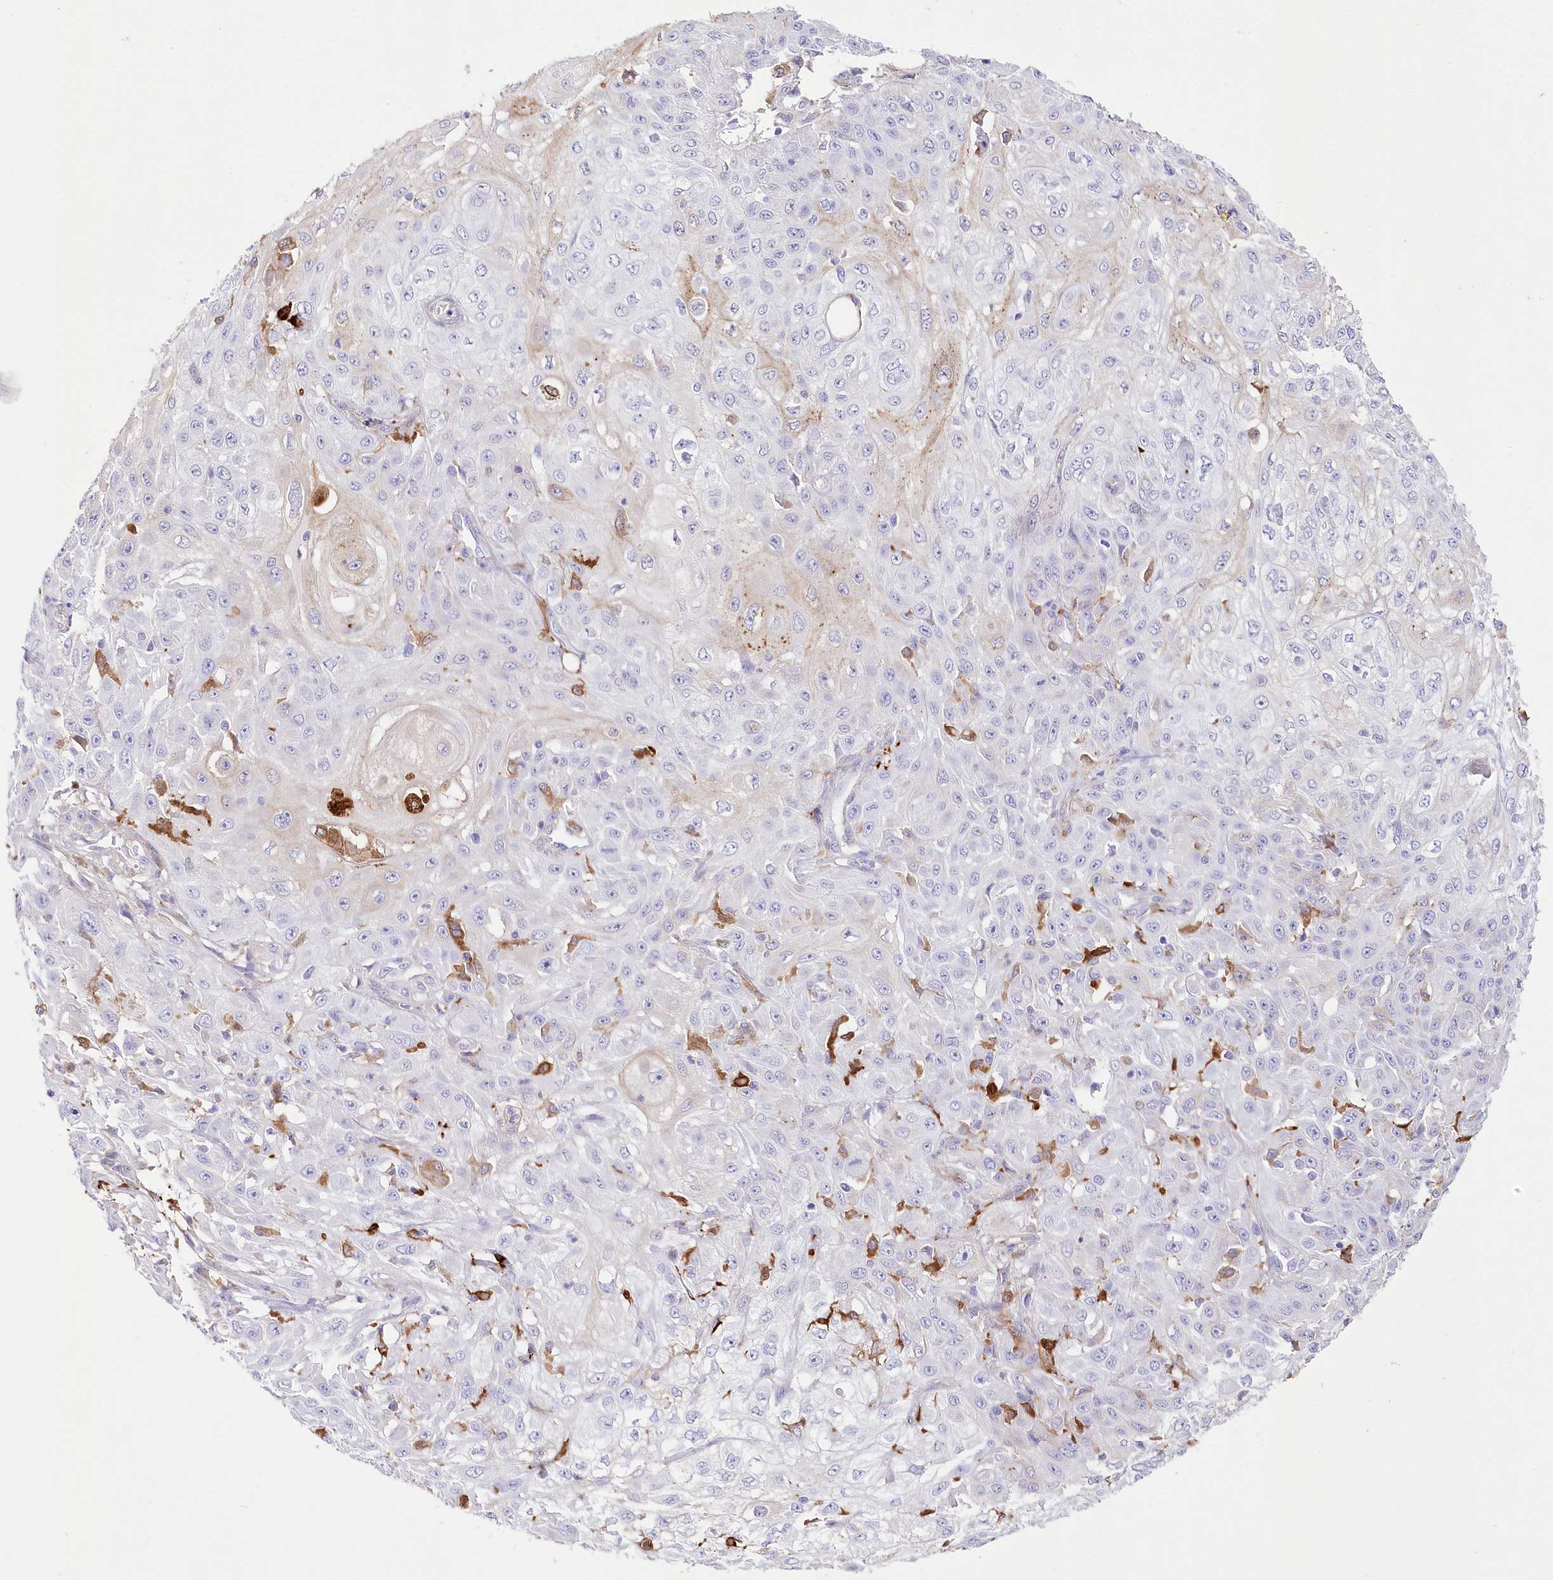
{"staining": {"intensity": "negative", "quantity": "none", "location": "none"}, "tissue": "skin cancer", "cell_type": "Tumor cells", "image_type": "cancer", "snomed": [{"axis": "morphology", "description": "Squamous cell carcinoma, NOS"}, {"axis": "morphology", "description": "Squamous cell carcinoma, metastatic, NOS"}, {"axis": "topography", "description": "Skin"}, {"axis": "topography", "description": "Lymph node"}], "caption": "Skin cancer (metastatic squamous cell carcinoma) was stained to show a protein in brown. There is no significant expression in tumor cells.", "gene": "DNAJC19", "patient": {"sex": "male", "age": 75}}